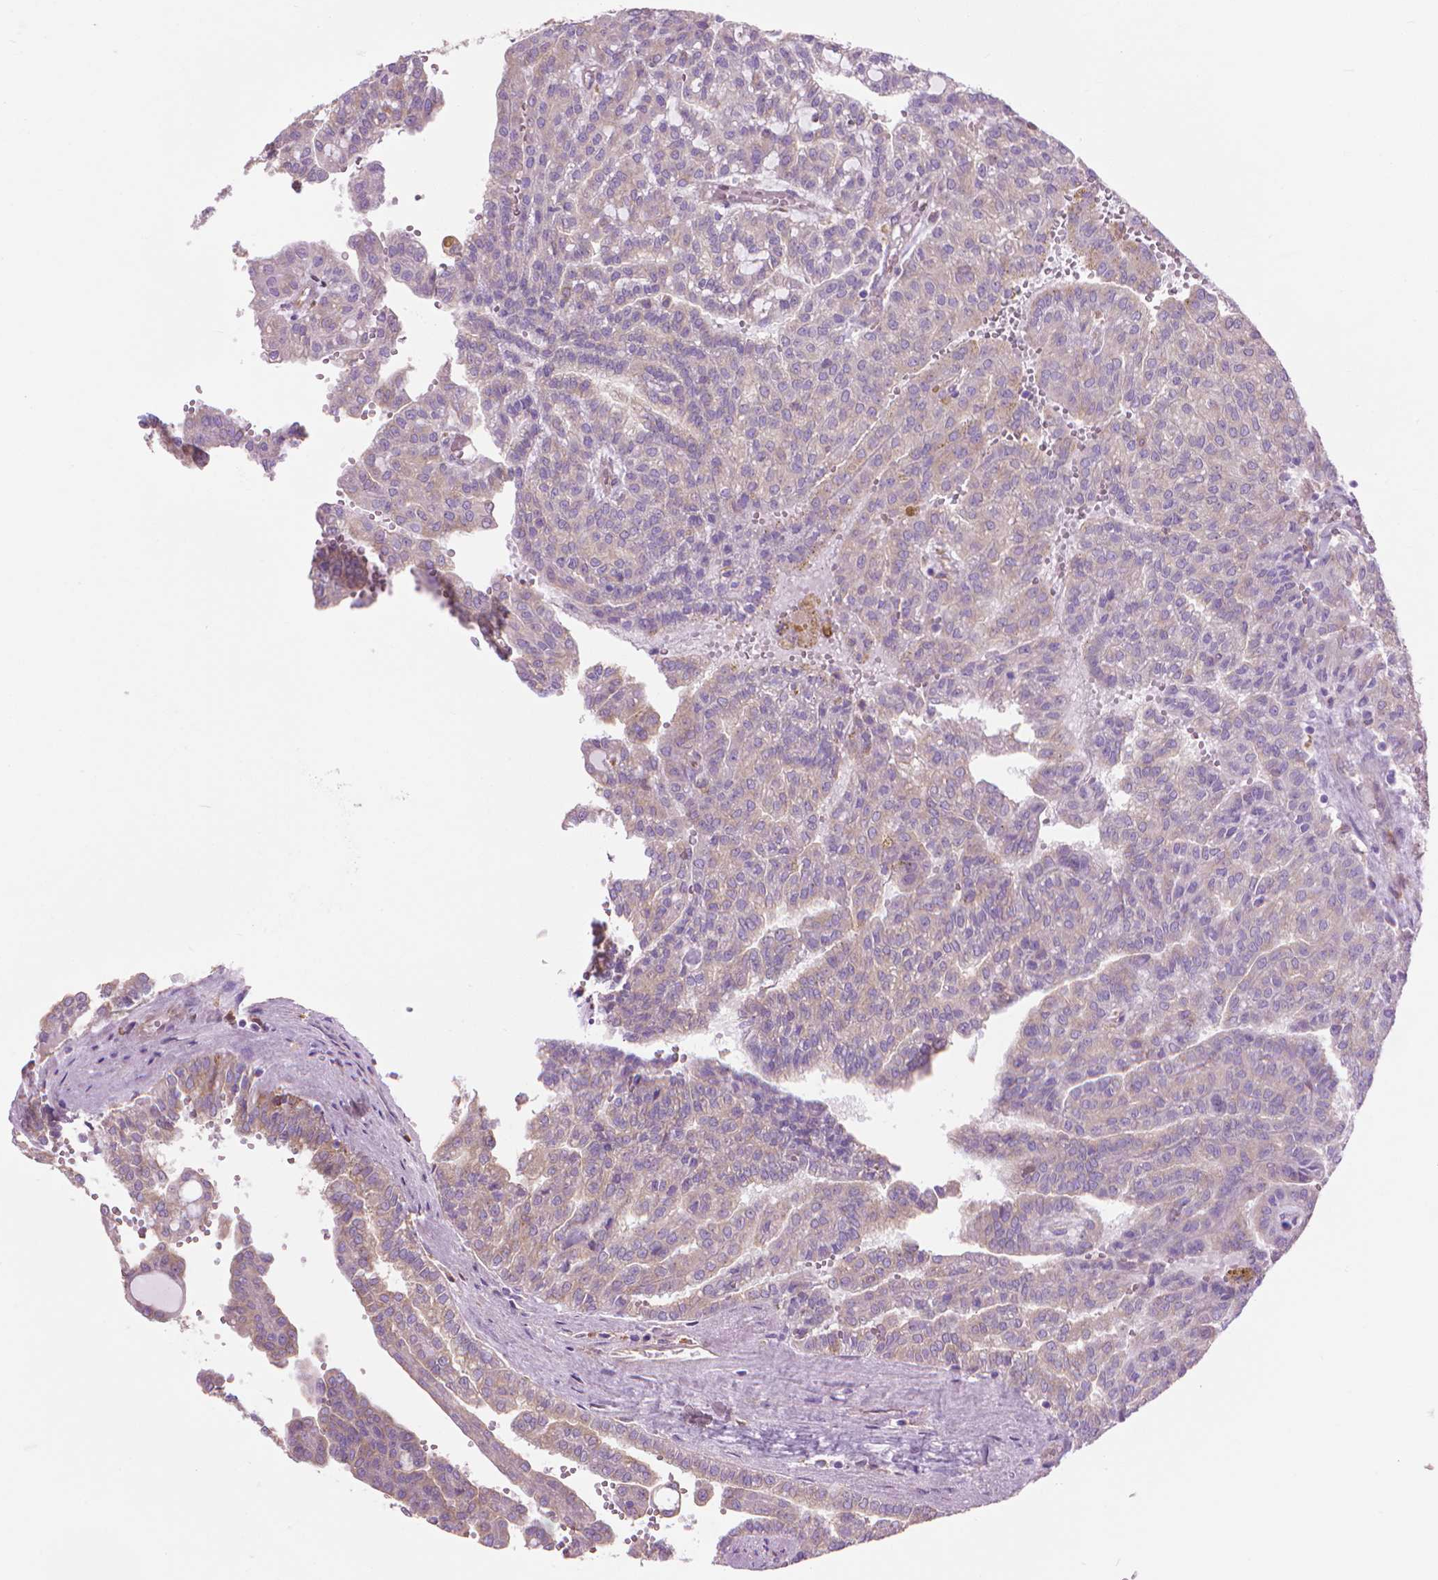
{"staining": {"intensity": "weak", "quantity": "<25%", "location": "cytoplasmic/membranous"}, "tissue": "renal cancer", "cell_type": "Tumor cells", "image_type": "cancer", "snomed": [{"axis": "morphology", "description": "Adenocarcinoma, NOS"}, {"axis": "topography", "description": "Kidney"}], "caption": "High magnification brightfield microscopy of renal adenocarcinoma stained with DAB (brown) and counterstained with hematoxylin (blue): tumor cells show no significant expression.", "gene": "CORO1B", "patient": {"sex": "male", "age": 63}}